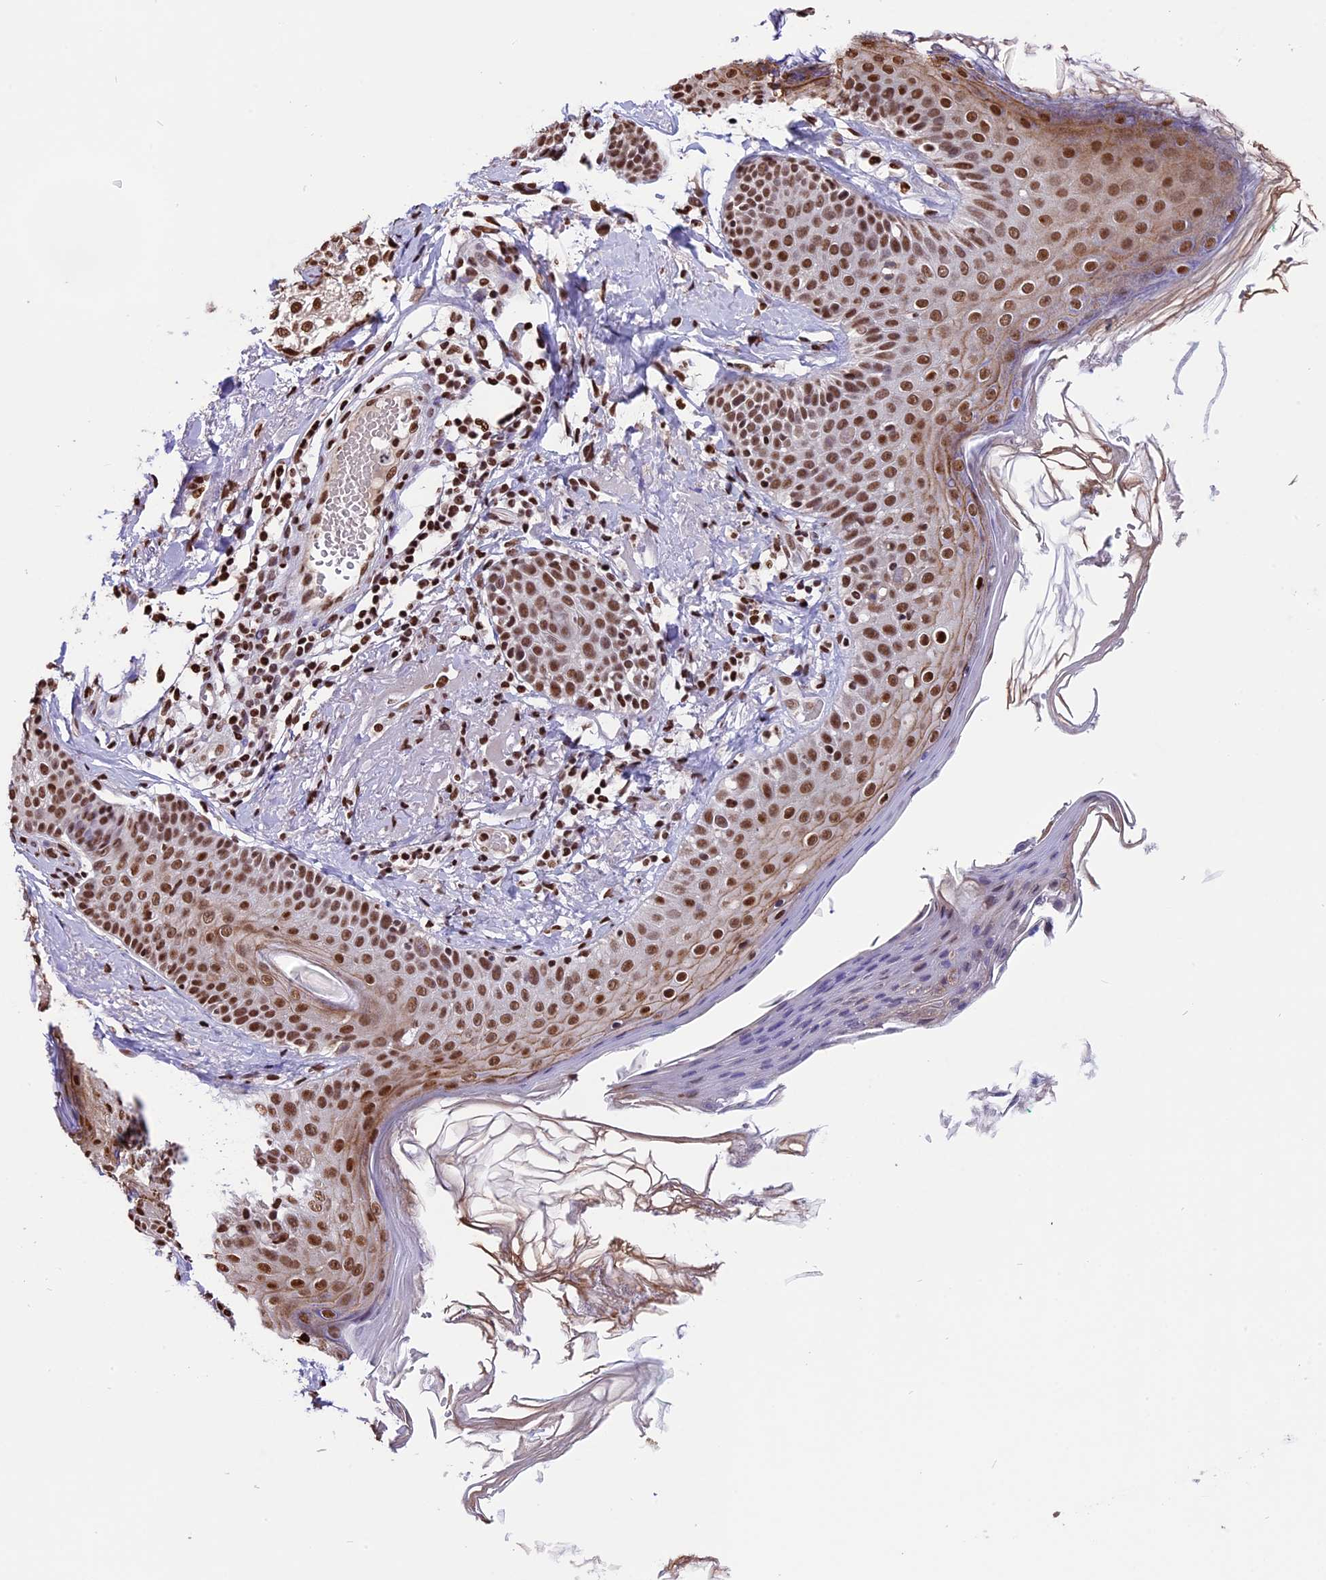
{"staining": {"intensity": "moderate", "quantity": ">75%", "location": "nuclear"}, "tissue": "skin cancer", "cell_type": "Tumor cells", "image_type": "cancer", "snomed": [{"axis": "morphology", "description": "Basal cell carcinoma"}, {"axis": "topography", "description": "Skin"}], "caption": "This micrograph displays IHC staining of human basal cell carcinoma (skin), with medium moderate nuclear positivity in about >75% of tumor cells.", "gene": "POLR3E", "patient": {"sex": "male", "age": 62}}